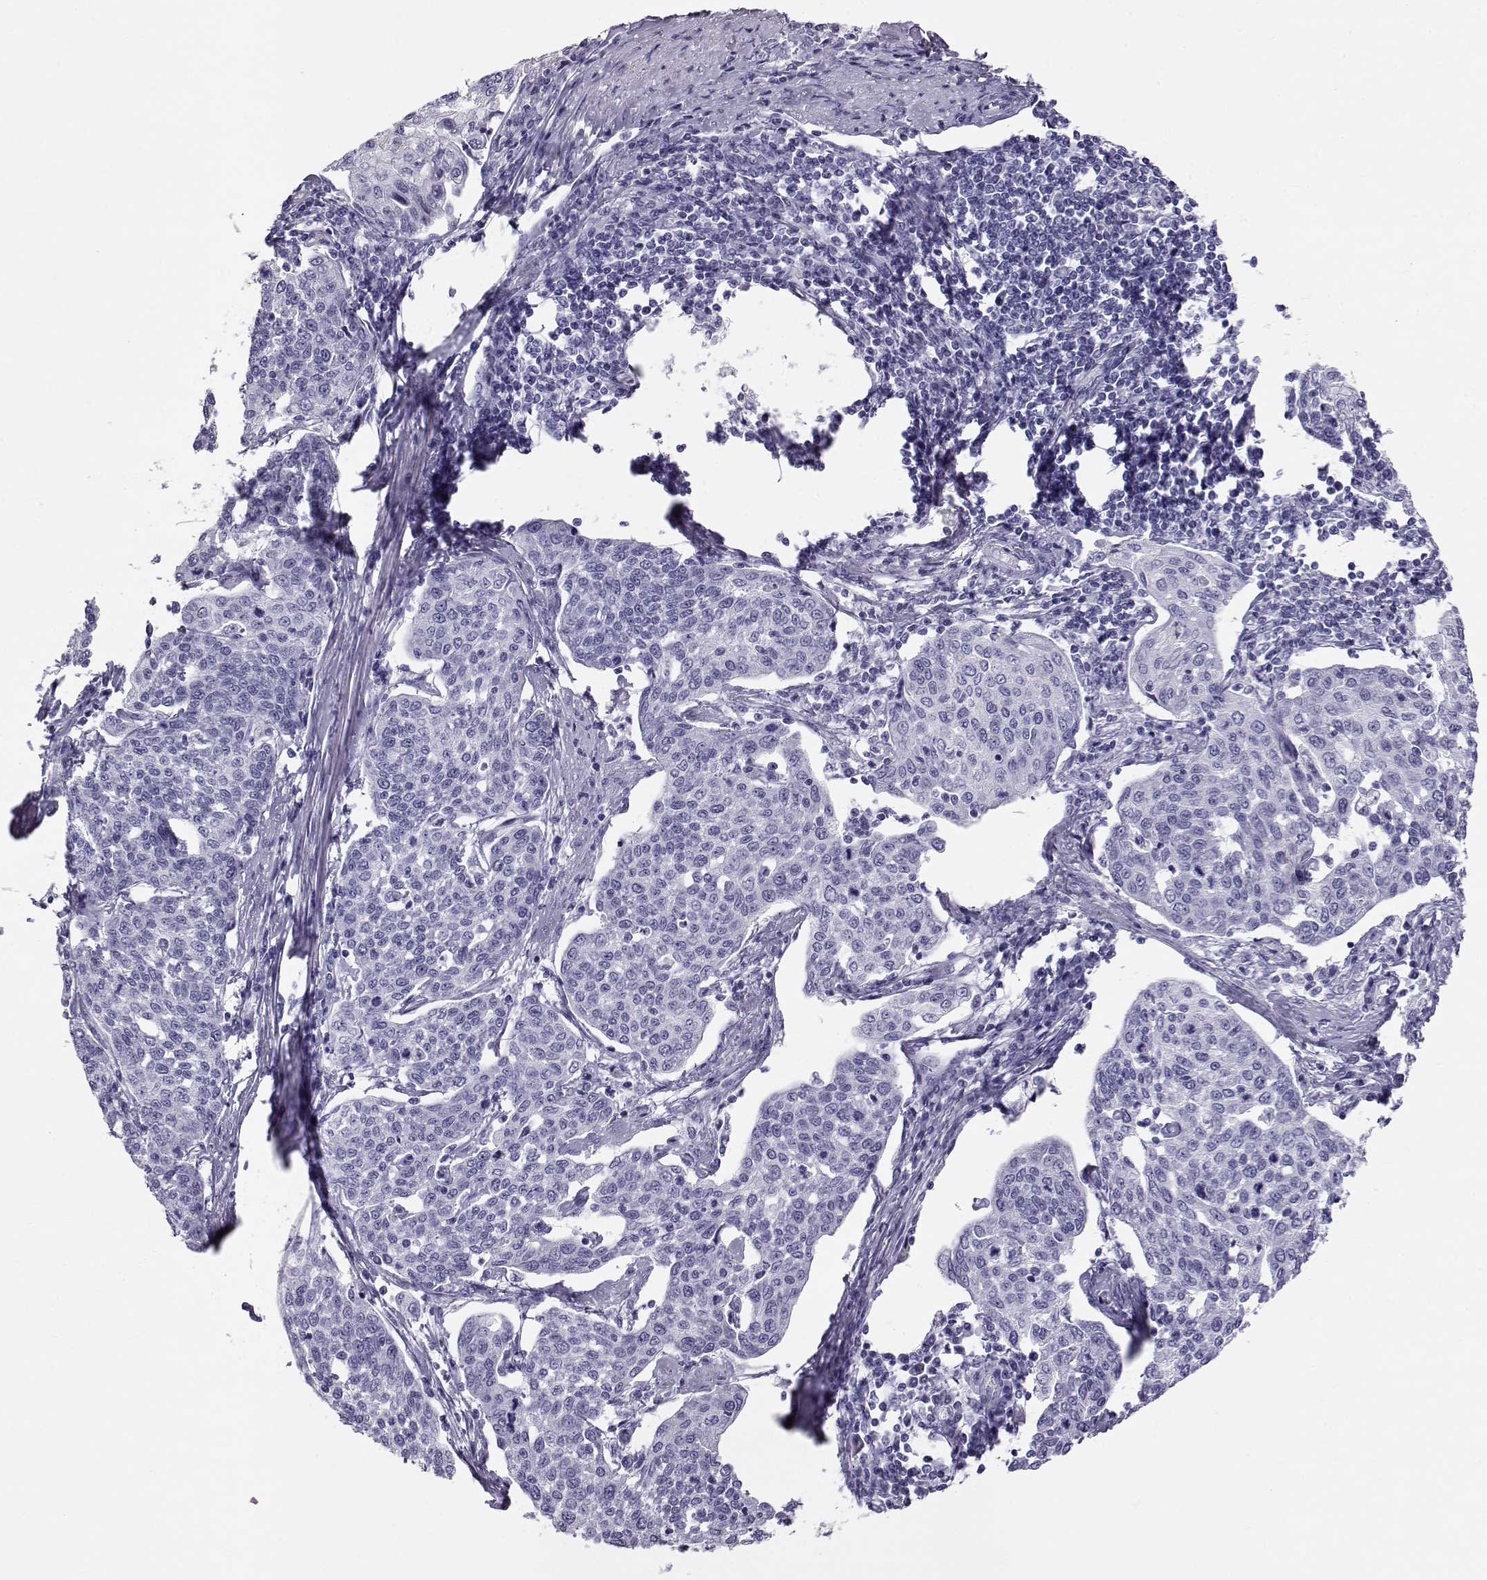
{"staining": {"intensity": "negative", "quantity": "none", "location": "none"}, "tissue": "cervical cancer", "cell_type": "Tumor cells", "image_type": "cancer", "snomed": [{"axis": "morphology", "description": "Squamous cell carcinoma, NOS"}, {"axis": "topography", "description": "Cervix"}], "caption": "Protein analysis of cervical squamous cell carcinoma displays no significant positivity in tumor cells.", "gene": "RD3", "patient": {"sex": "female", "age": 34}}